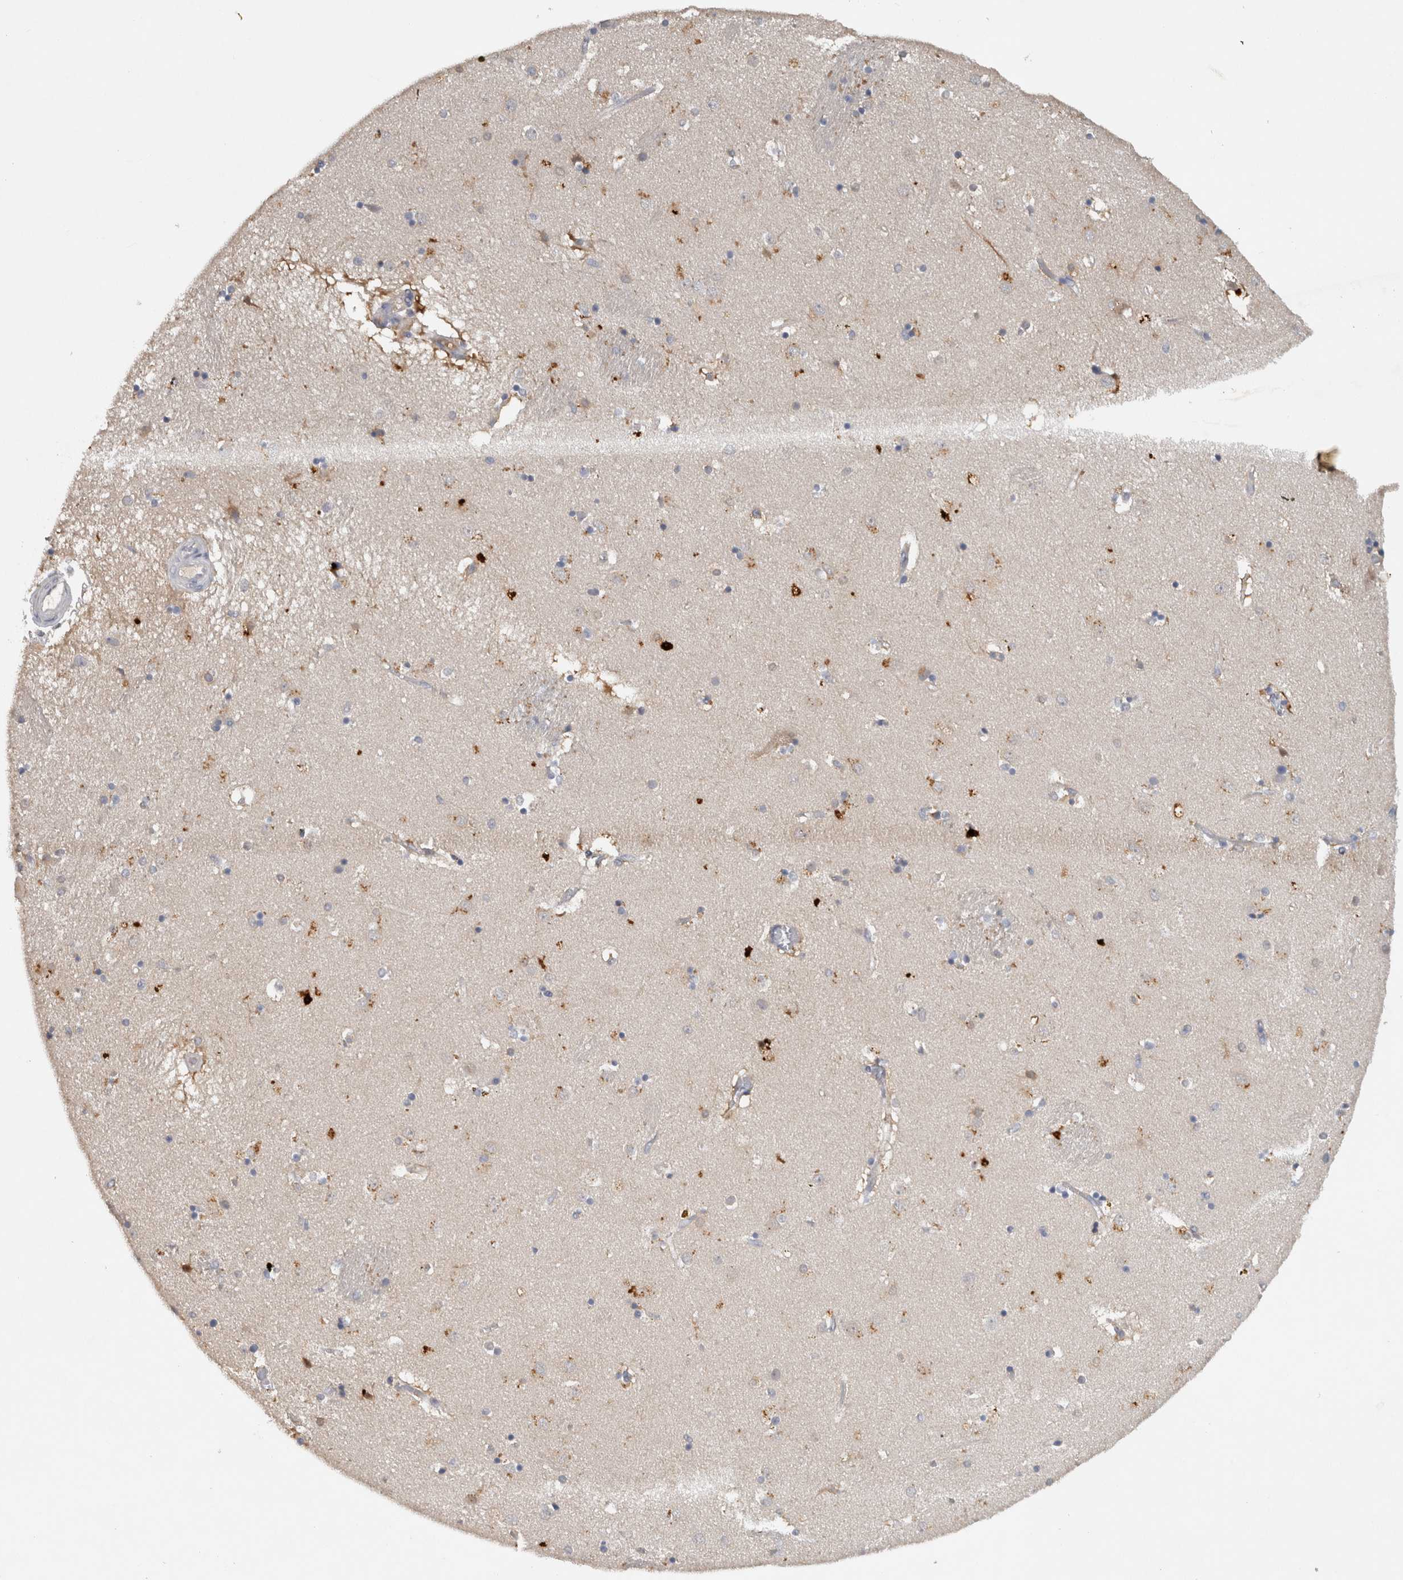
{"staining": {"intensity": "weak", "quantity": "<25%", "location": "cytoplasmic/membranous"}, "tissue": "caudate", "cell_type": "Glial cells", "image_type": "normal", "snomed": [{"axis": "morphology", "description": "Normal tissue, NOS"}, {"axis": "topography", "description": "Lateral ventricle wall"}], "caption": "Glial cells are negative for protein expression in benign human caudate. (Immunohistochemistry, brightfield microscopy, high magnification).", "gene": "HEXD", "patient": {"sex": "male", "age": 70}}